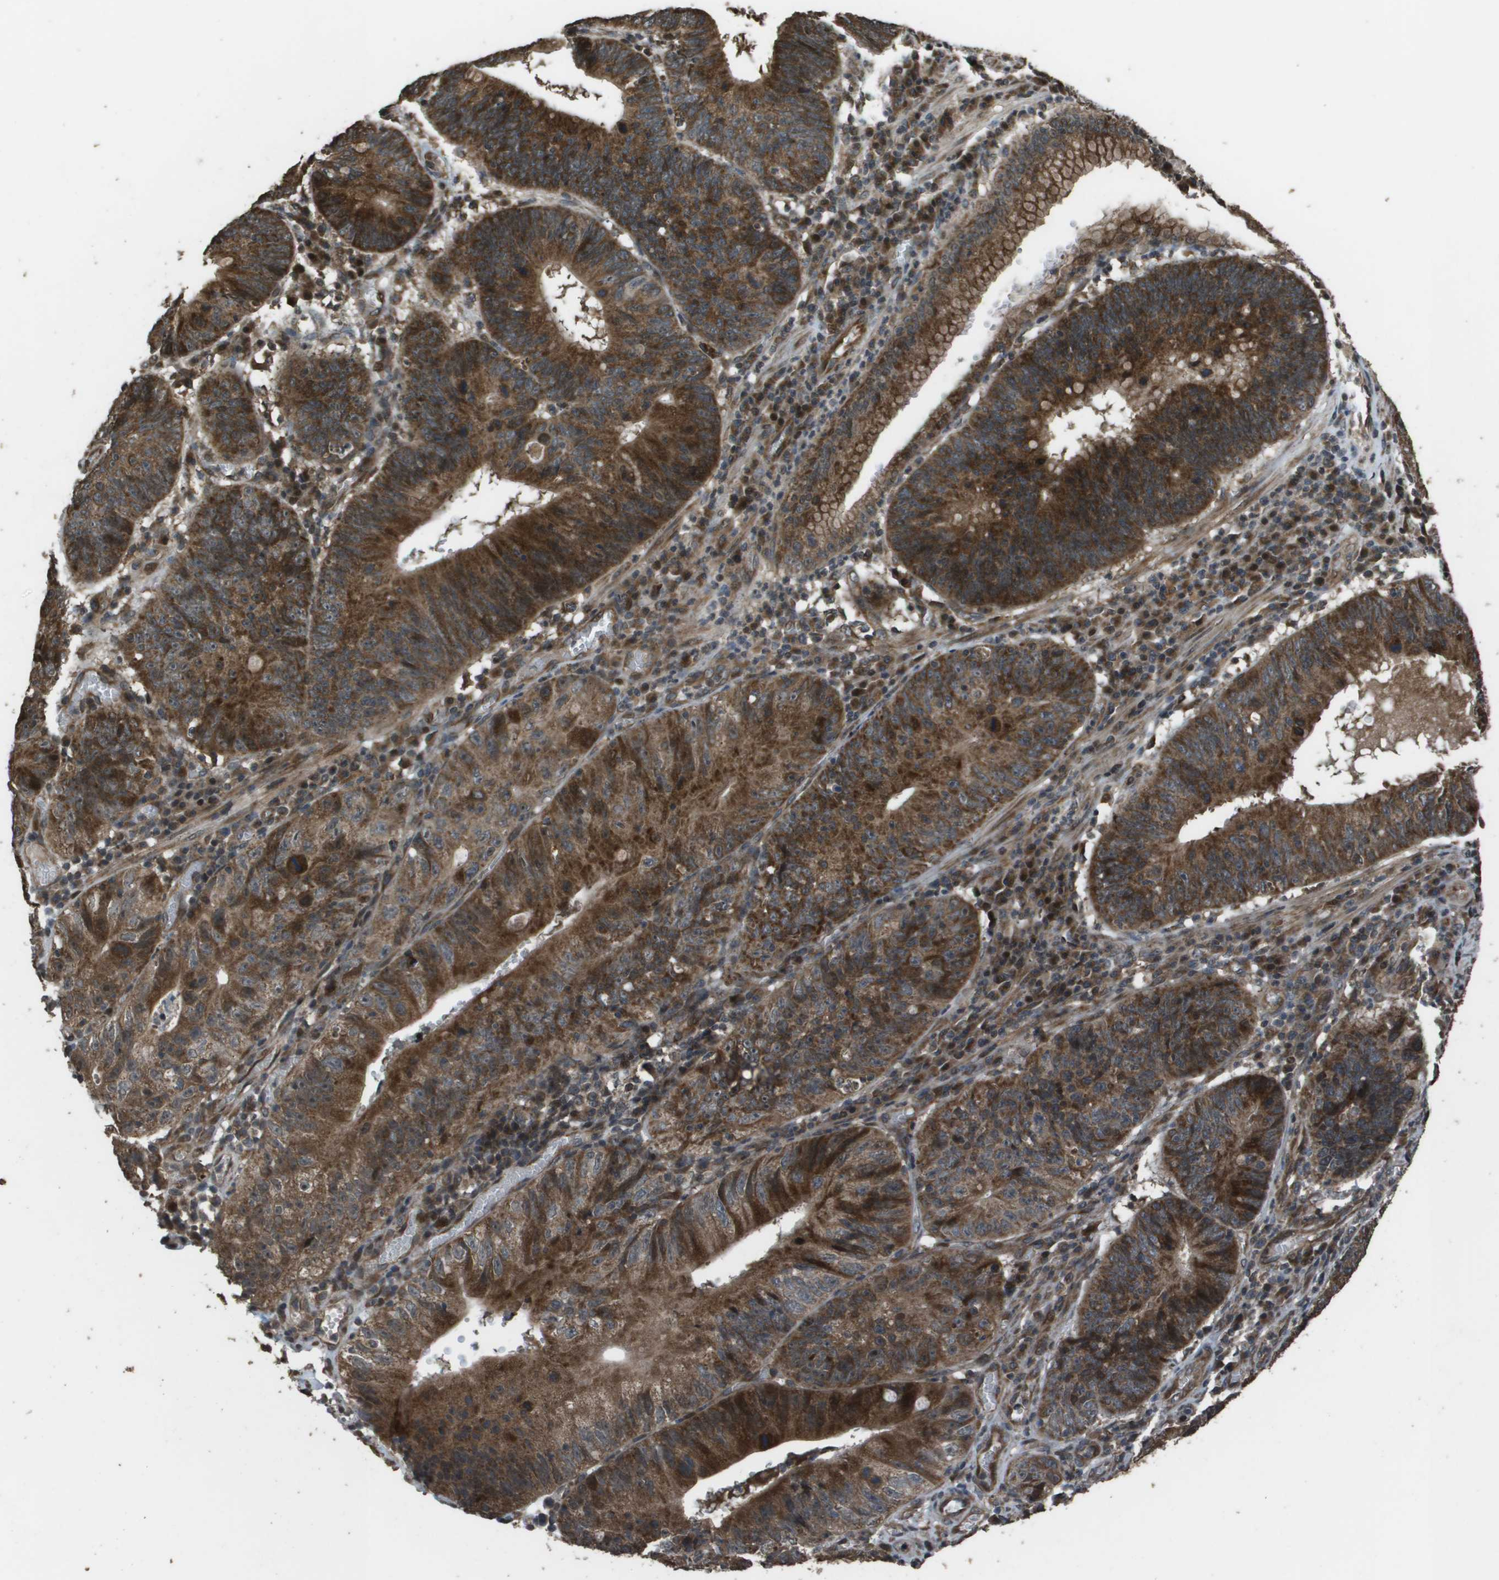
{"staining": {"intensity": "strong", "quantity": ">75%", "location": "cytoplasmic/membranous"}, "tissue": "stomach cancer", "cell_type": "Tumor cells", "image_type": "cancer", "snomed": [{"axis": "morphology", "description": "Adenocarcinoma, NOS"}, {"axis": "topography", "description": "Stomach"}], "caption": "Protein staining of stomach cancer (adenocarcinoma) tissue shows strong cytoplasmic/membranous expression in approximately >75% of tumor cells.", "gene": "FIG4", "patient": {"sex": "male", "age": 59}}